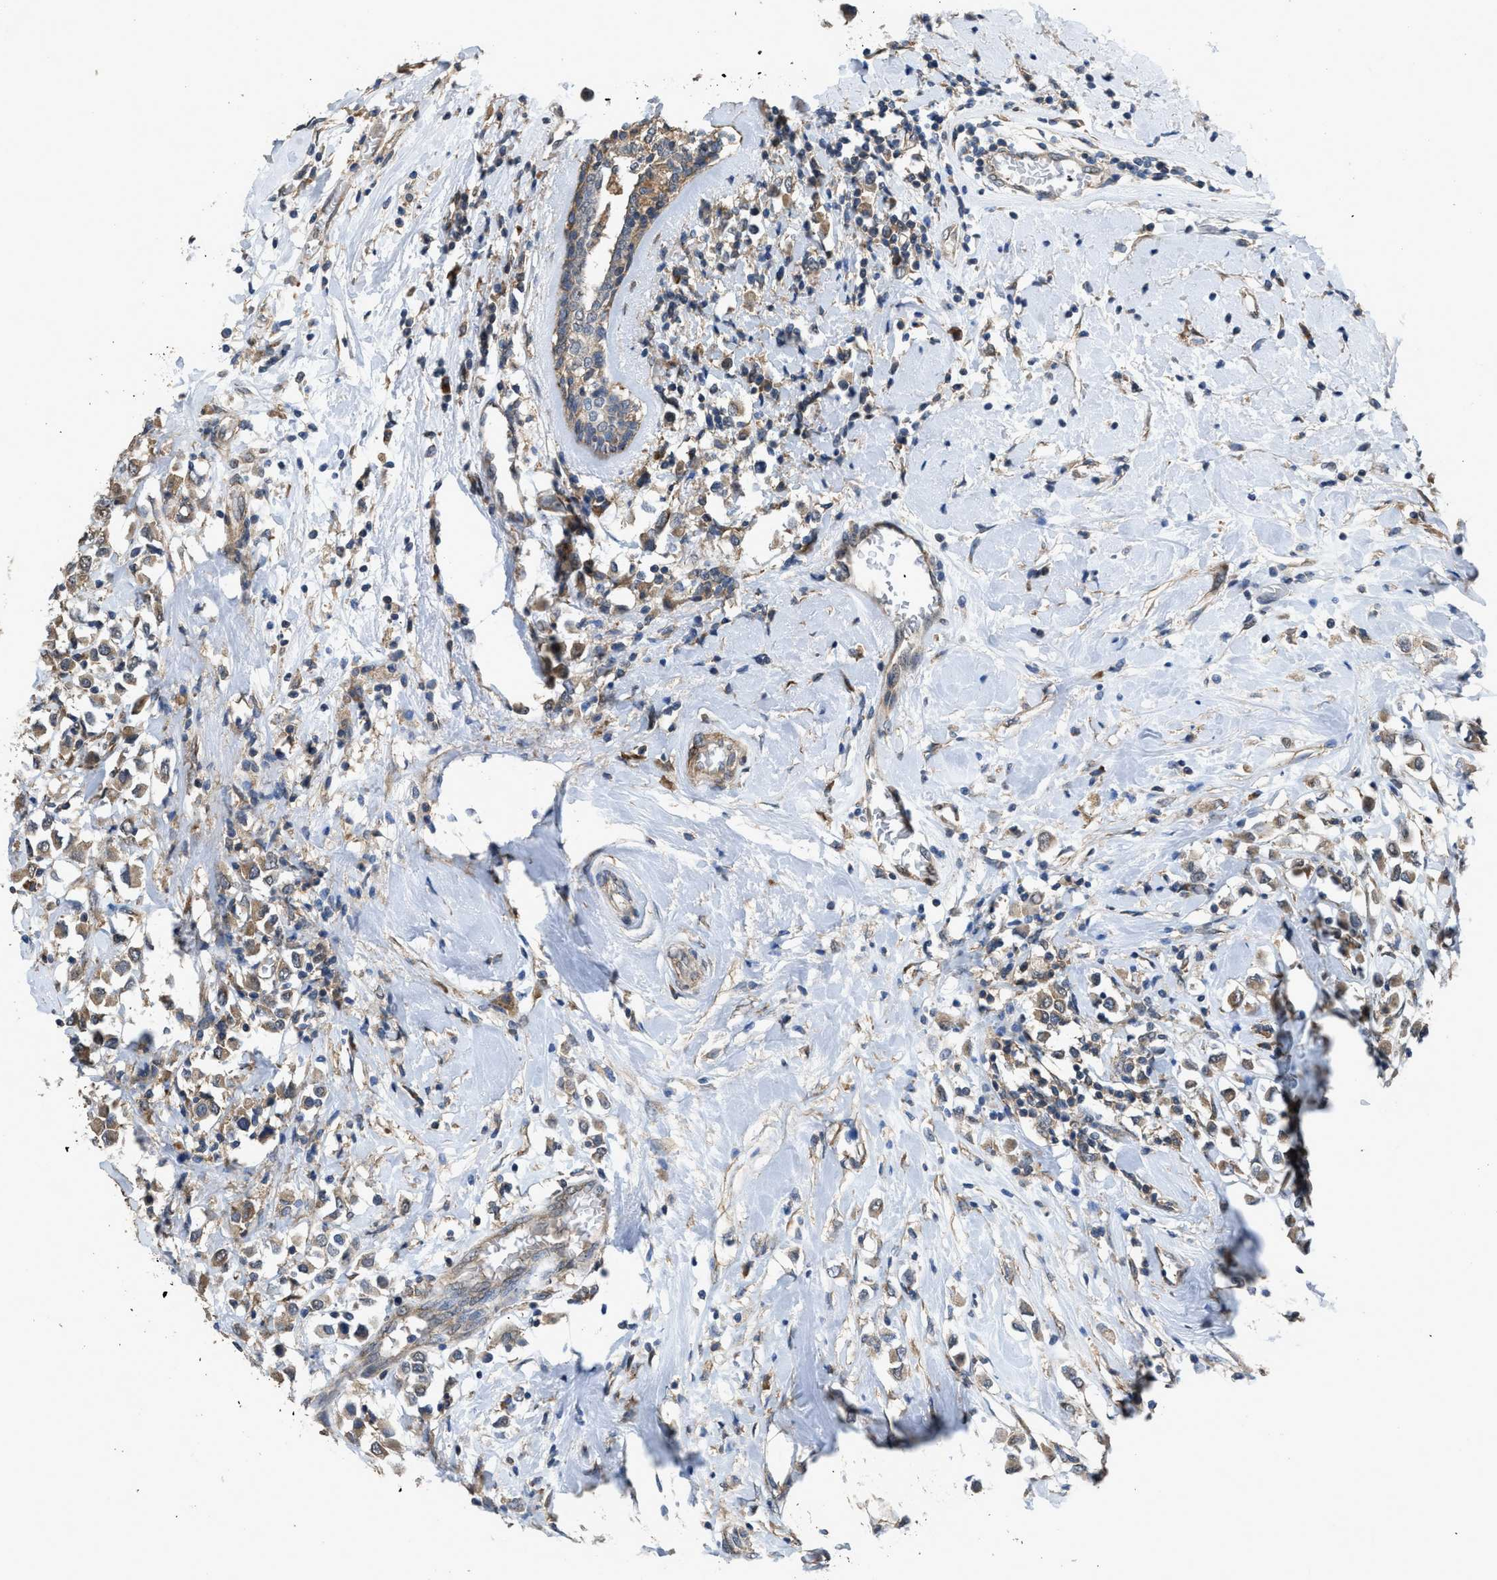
{"staining": {"intensity": "weak", "quantity": ">75%", "location": "cytoplasmic/membranous"}, "tissue": "breast cancer", "cell_type": "Tumor cells", "image_type": "cancer", "snomed": [{"axis": "morphology", "description": "Duct carcinoma"}, {"axis": "topography", "description": "Breast"}], "caption": "Immunohistochemistry of human breast invasive ductal carcinoma exhibits low levels of weak cytoplasmic/membranous positivity in approximately >75% of tumor cells.", "gene": "ARL6", "patient": {"sex": "female", "age": 61}}